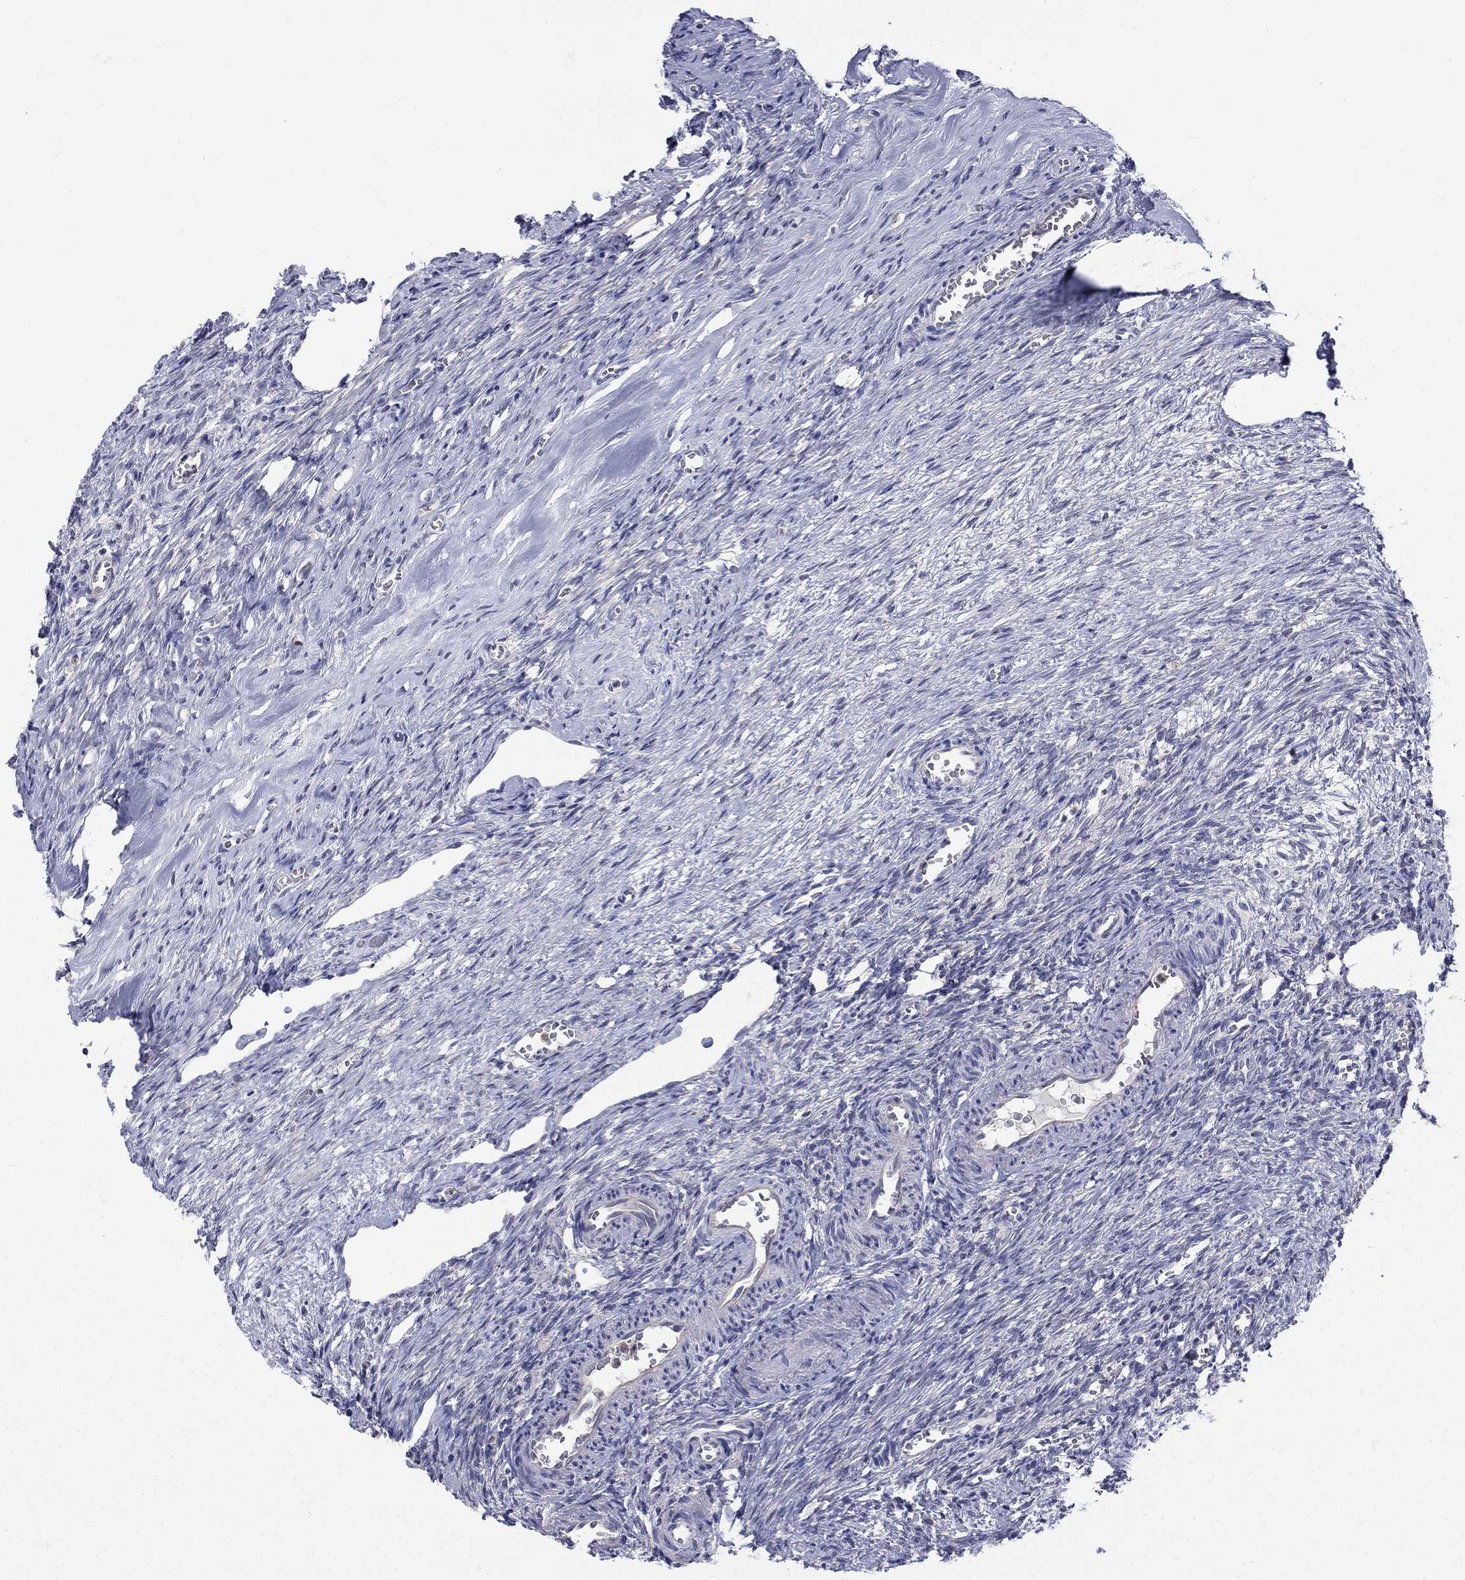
{"staining": {"intensity": "negative", "quantity": "none", "location": "none"}, "tissue": "ovary", "cell_type": "Ovarian stroma cells", "image_type": "normal", "snomed": [{"axis": "morphology", "description": "Normal tissue, NOS"}, {"axis": "topography", "description": "Ovary"}], "caption": "Ovary stained for a protein using IHC shows no expression ovarian stroma cells.", "gene": "HKDC1", "patient": {"sex": "female", "age": 39}}